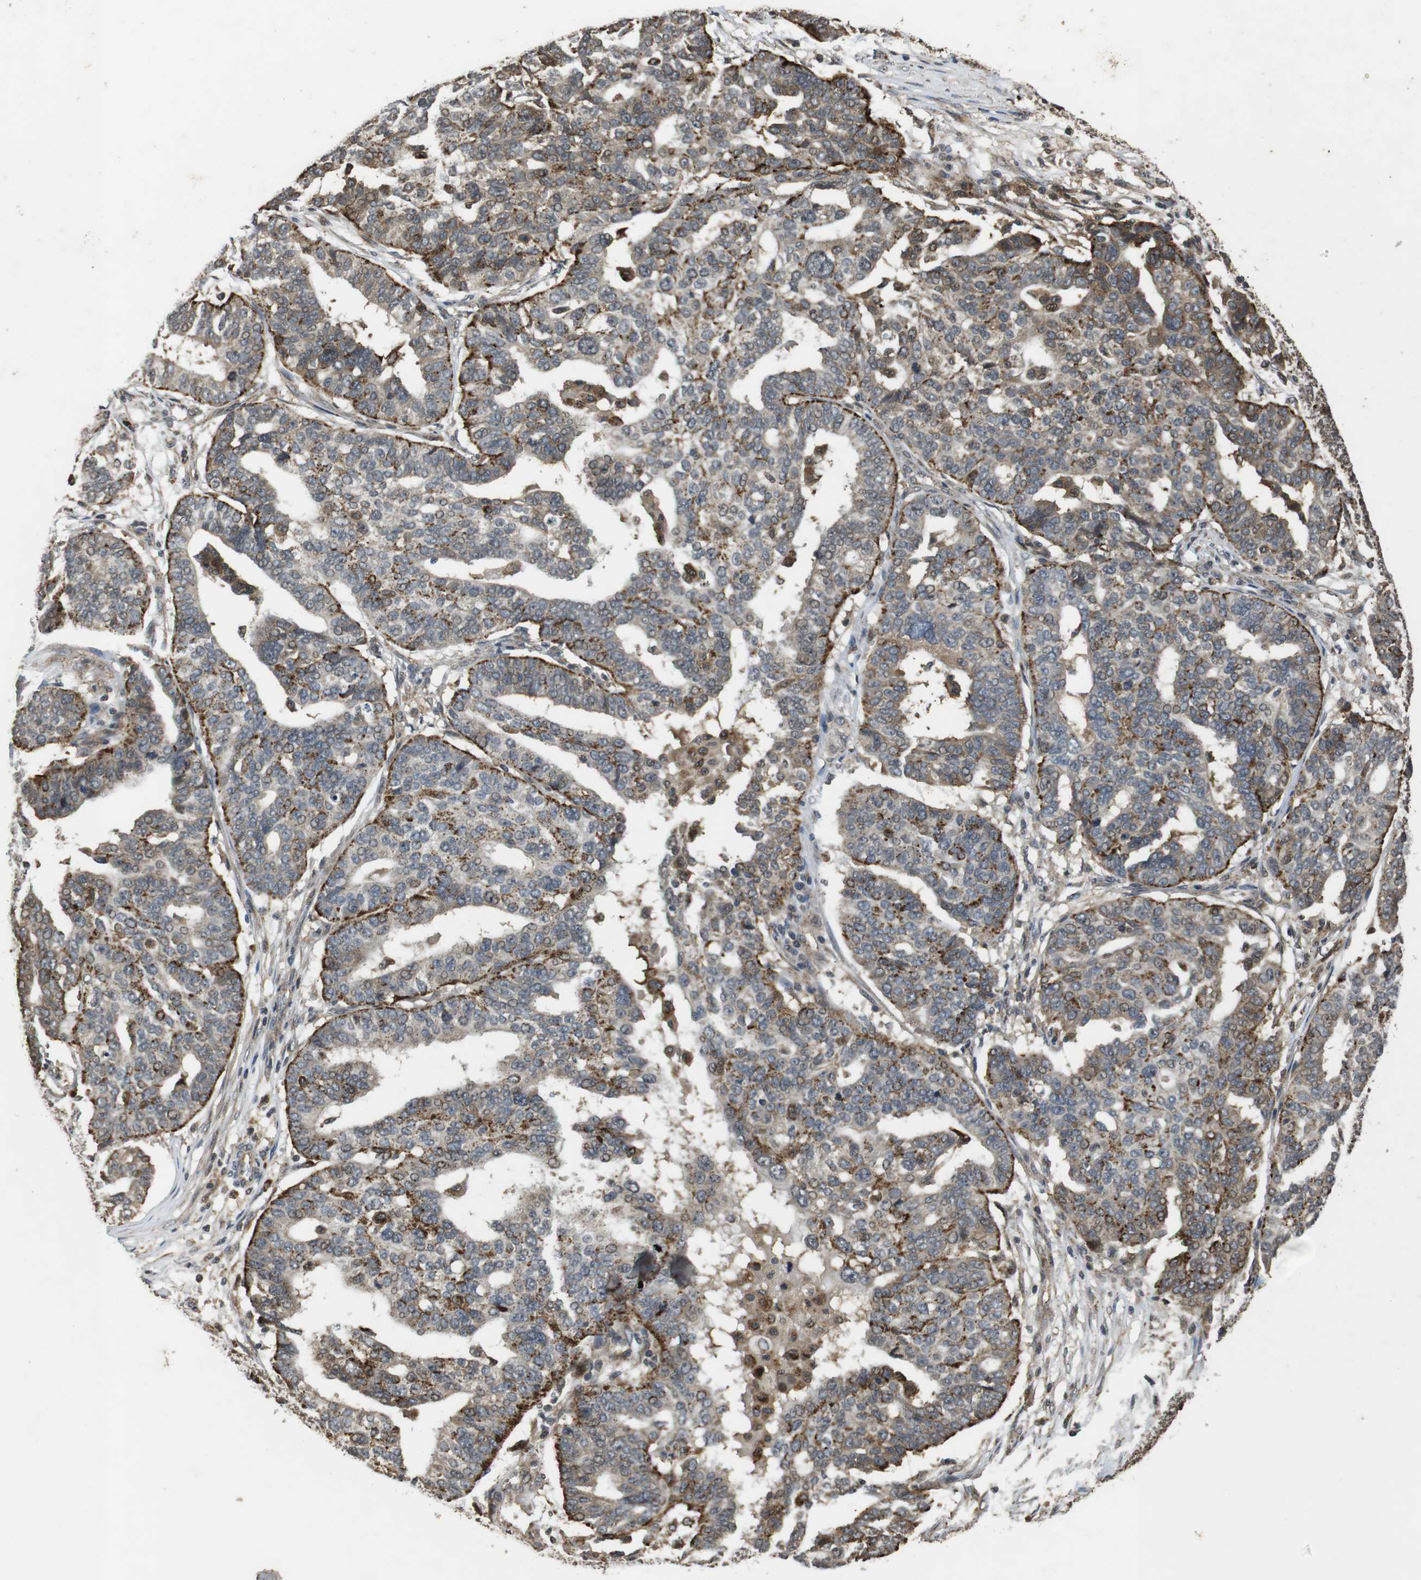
{"staining": {"intensity": "moderate", "quantity": "25%-75%", "location": "cytoplasmic/membranous"}, "tissue": "ovarian cancer", "cell_type": "Tumor cells", "image_type": "cancer", "snomed": [{"axis": "morphology", "description": "Cystadenocarcinoma, serous, NOS"}, {"axis": "topography", "description": "Ovary"}], "caption": "A micrograph of human ovarian cancer (serous cystadenocarcinoma) stained for a protein demonstrates moderate cytoplasmic/membranous brown staining in tumor cells.", "gene": "FZD10", "patient": {"sex": "female", "age": 59}}